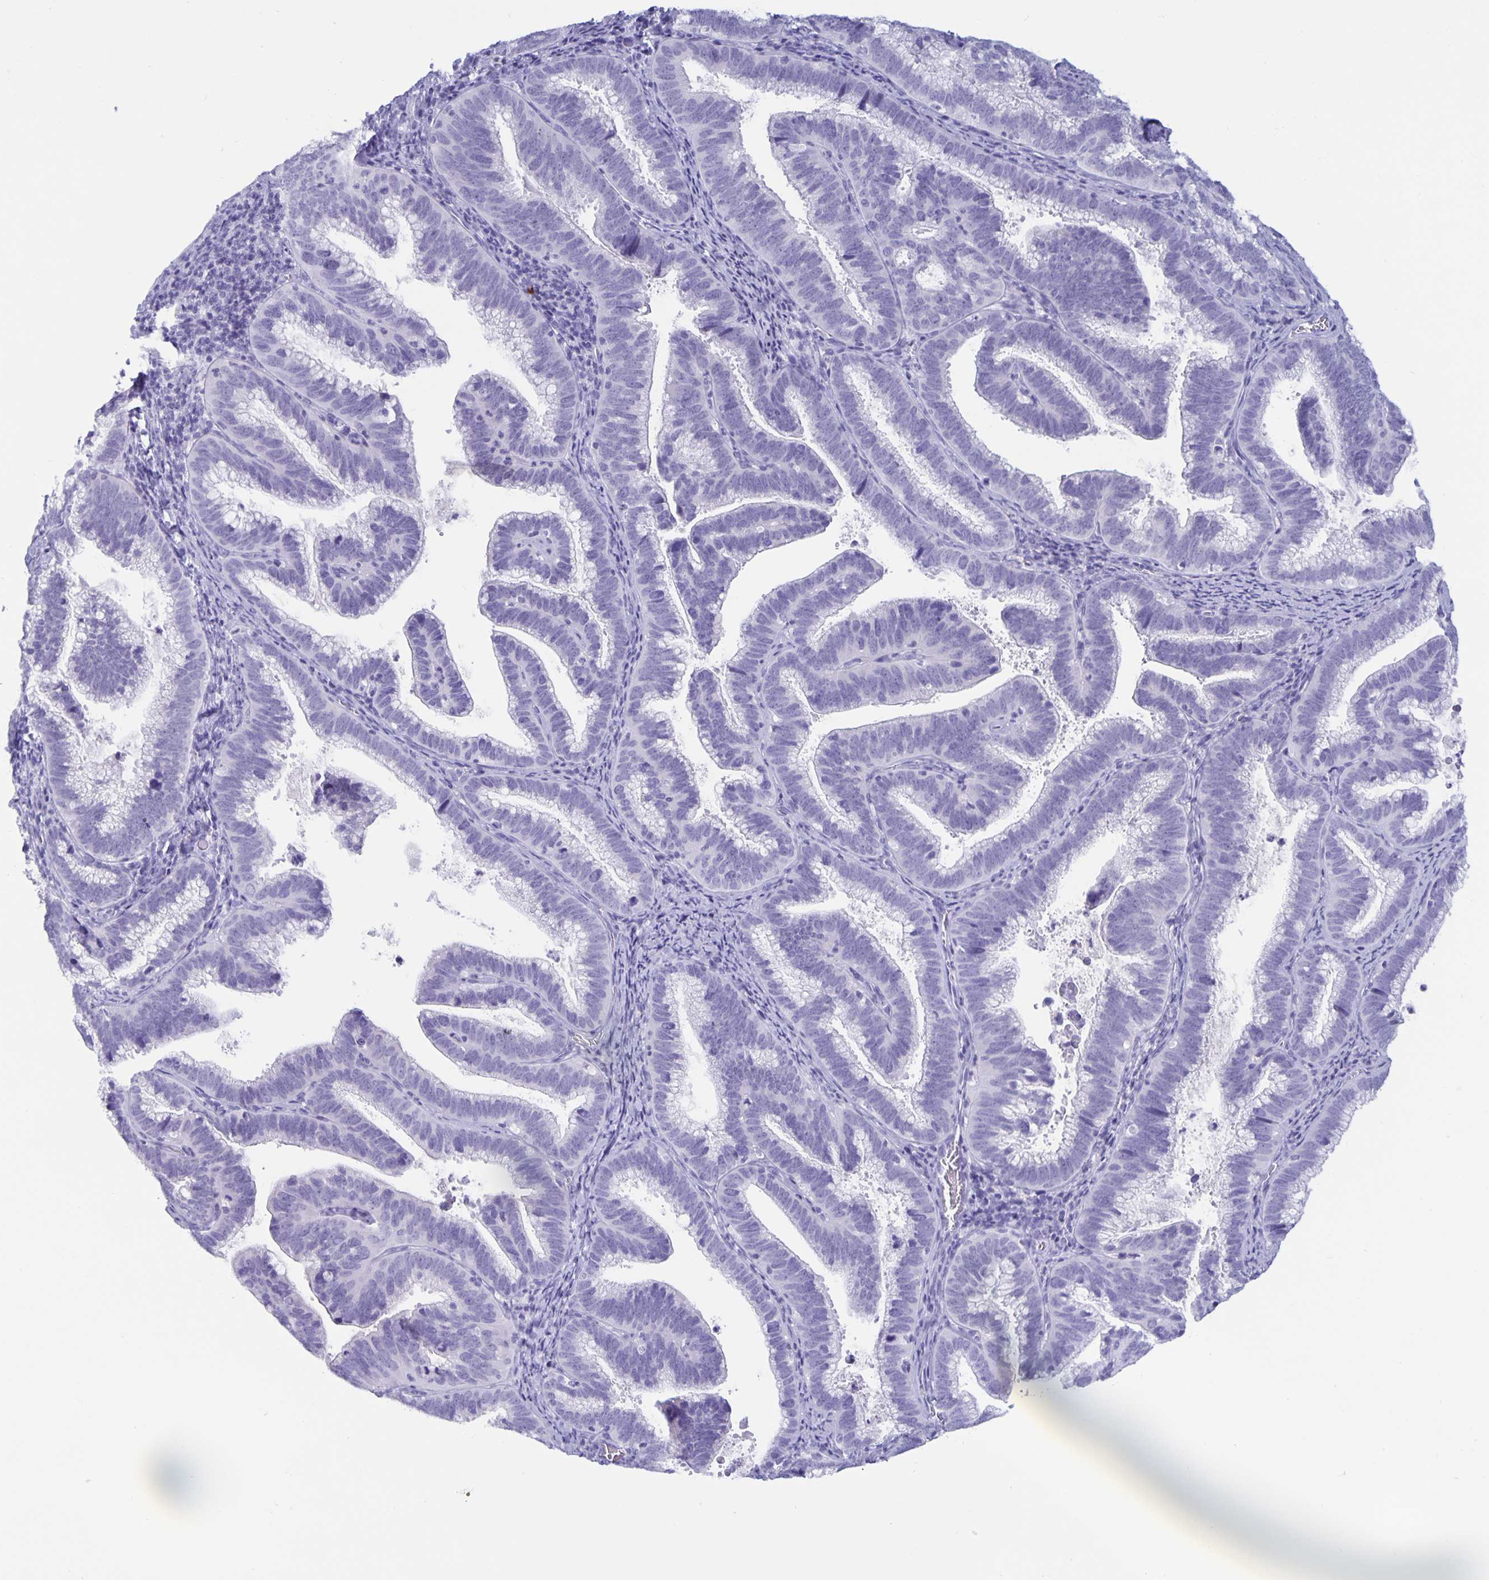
{"staining": {"intensity": "negative", "quantity": "none", "location": "none"}, "tissue": "cervical cancer", "cell_type": "Tumor cells", "image_type": "cancer", "snomed": [{"axis": "morphology", "description": "Adenocarcinoma, NOS"}, {"axis": "topography", "description": "Cervix"}], "caption": "Immunohistochemistry photomicrograph of neoplastic tissue: cervical adenocarcinoma stained with DAB demonstrates no significant protein expression in tumor cells. Nuclei are stained in blue.", "gene": "BPIFA3", "patient": {"sex": "female", "age": 61}}